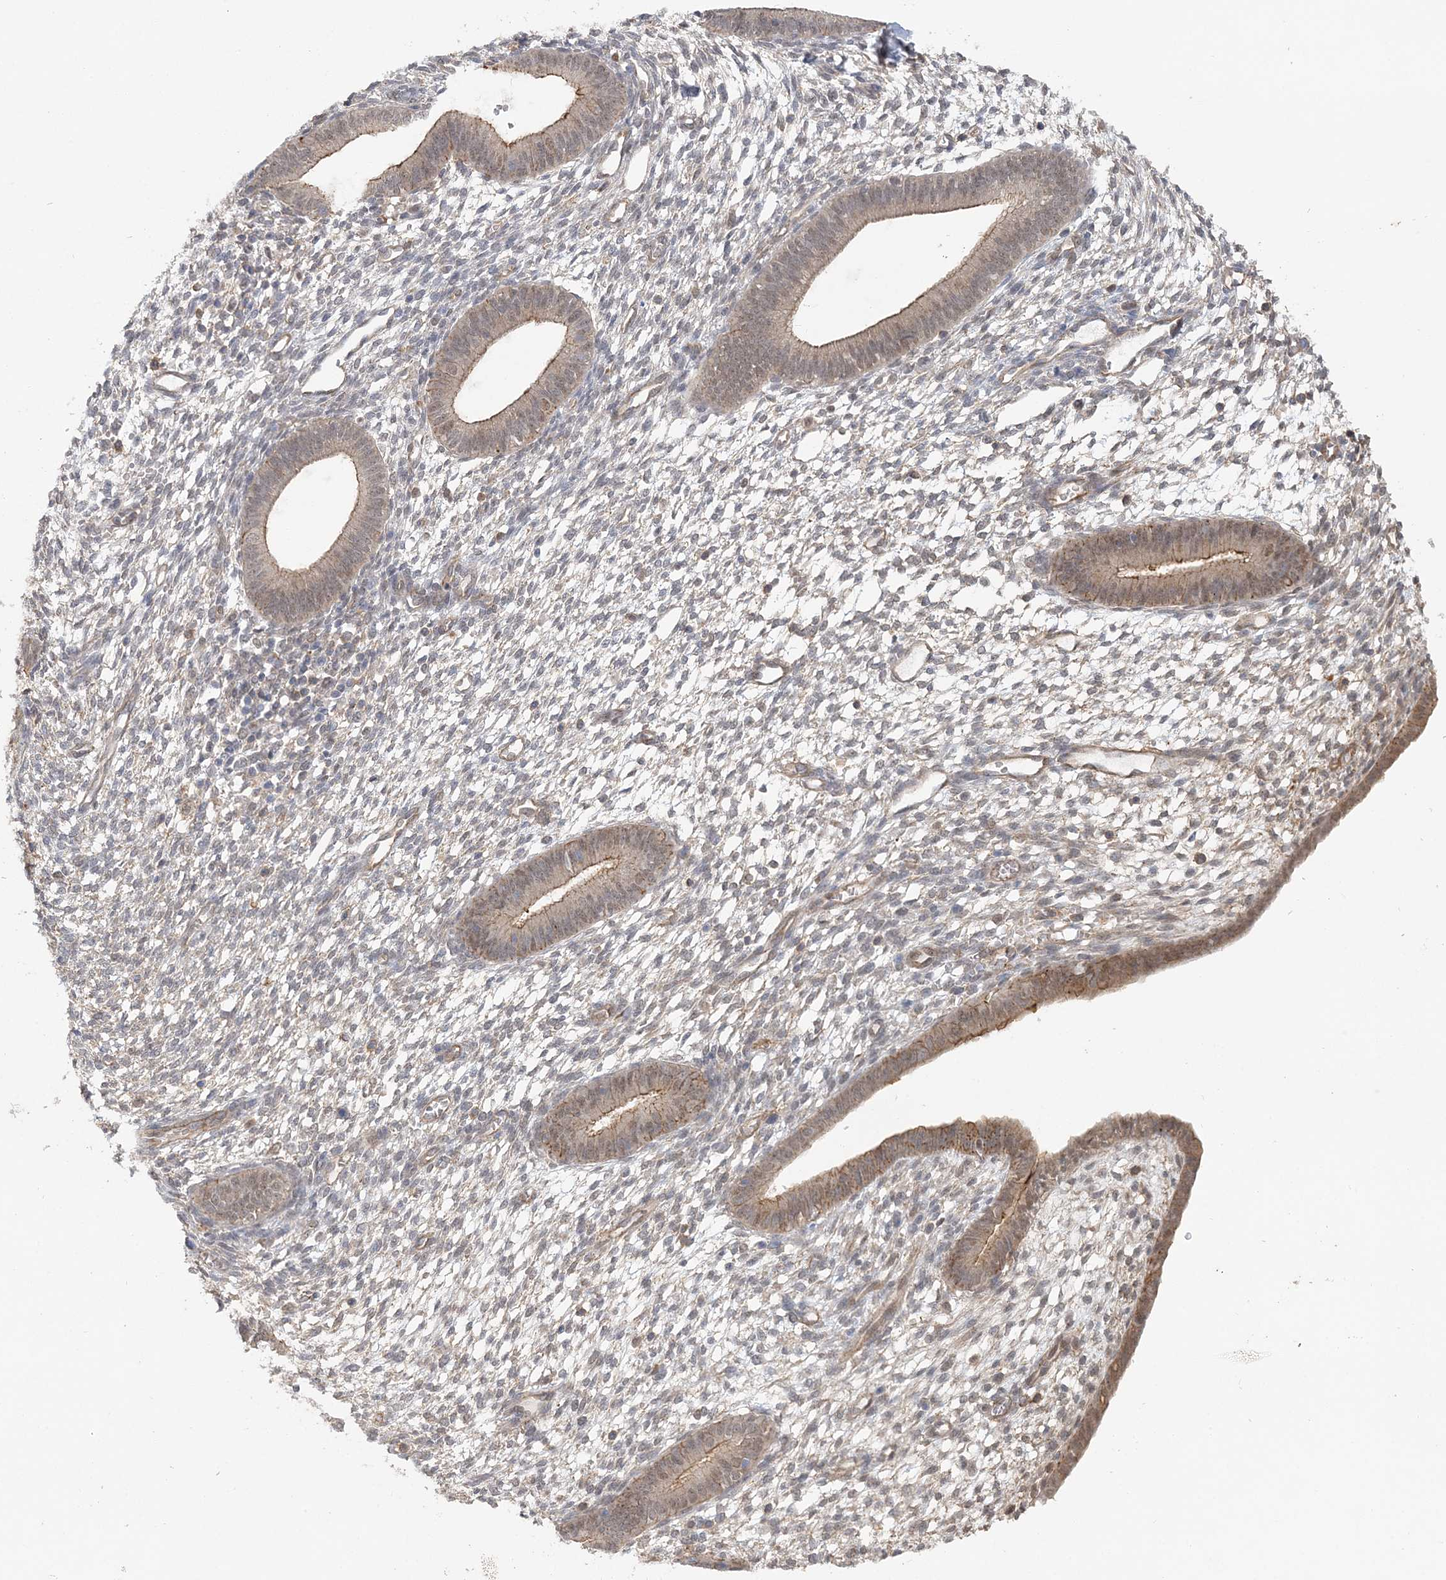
{"staining": {"intensity": "negative", "quantity": "none", "location": "none"}, "tissue": "endometrium", "cell_type": "Cells in endometrial stroma", "image_type": "normal", "snomed": [{"axis": "morphology", "description": "Normal tissue, NOS"}, {"axis": "topography", "description": "Endometrium"}], "caption": "DAB immunohistochemical staining of unremarkable endometrium shows no significant positivity in cells in endometrial stroma.", "gene": "MAT2B", "patient": {"sex": "female", "age": 46}}